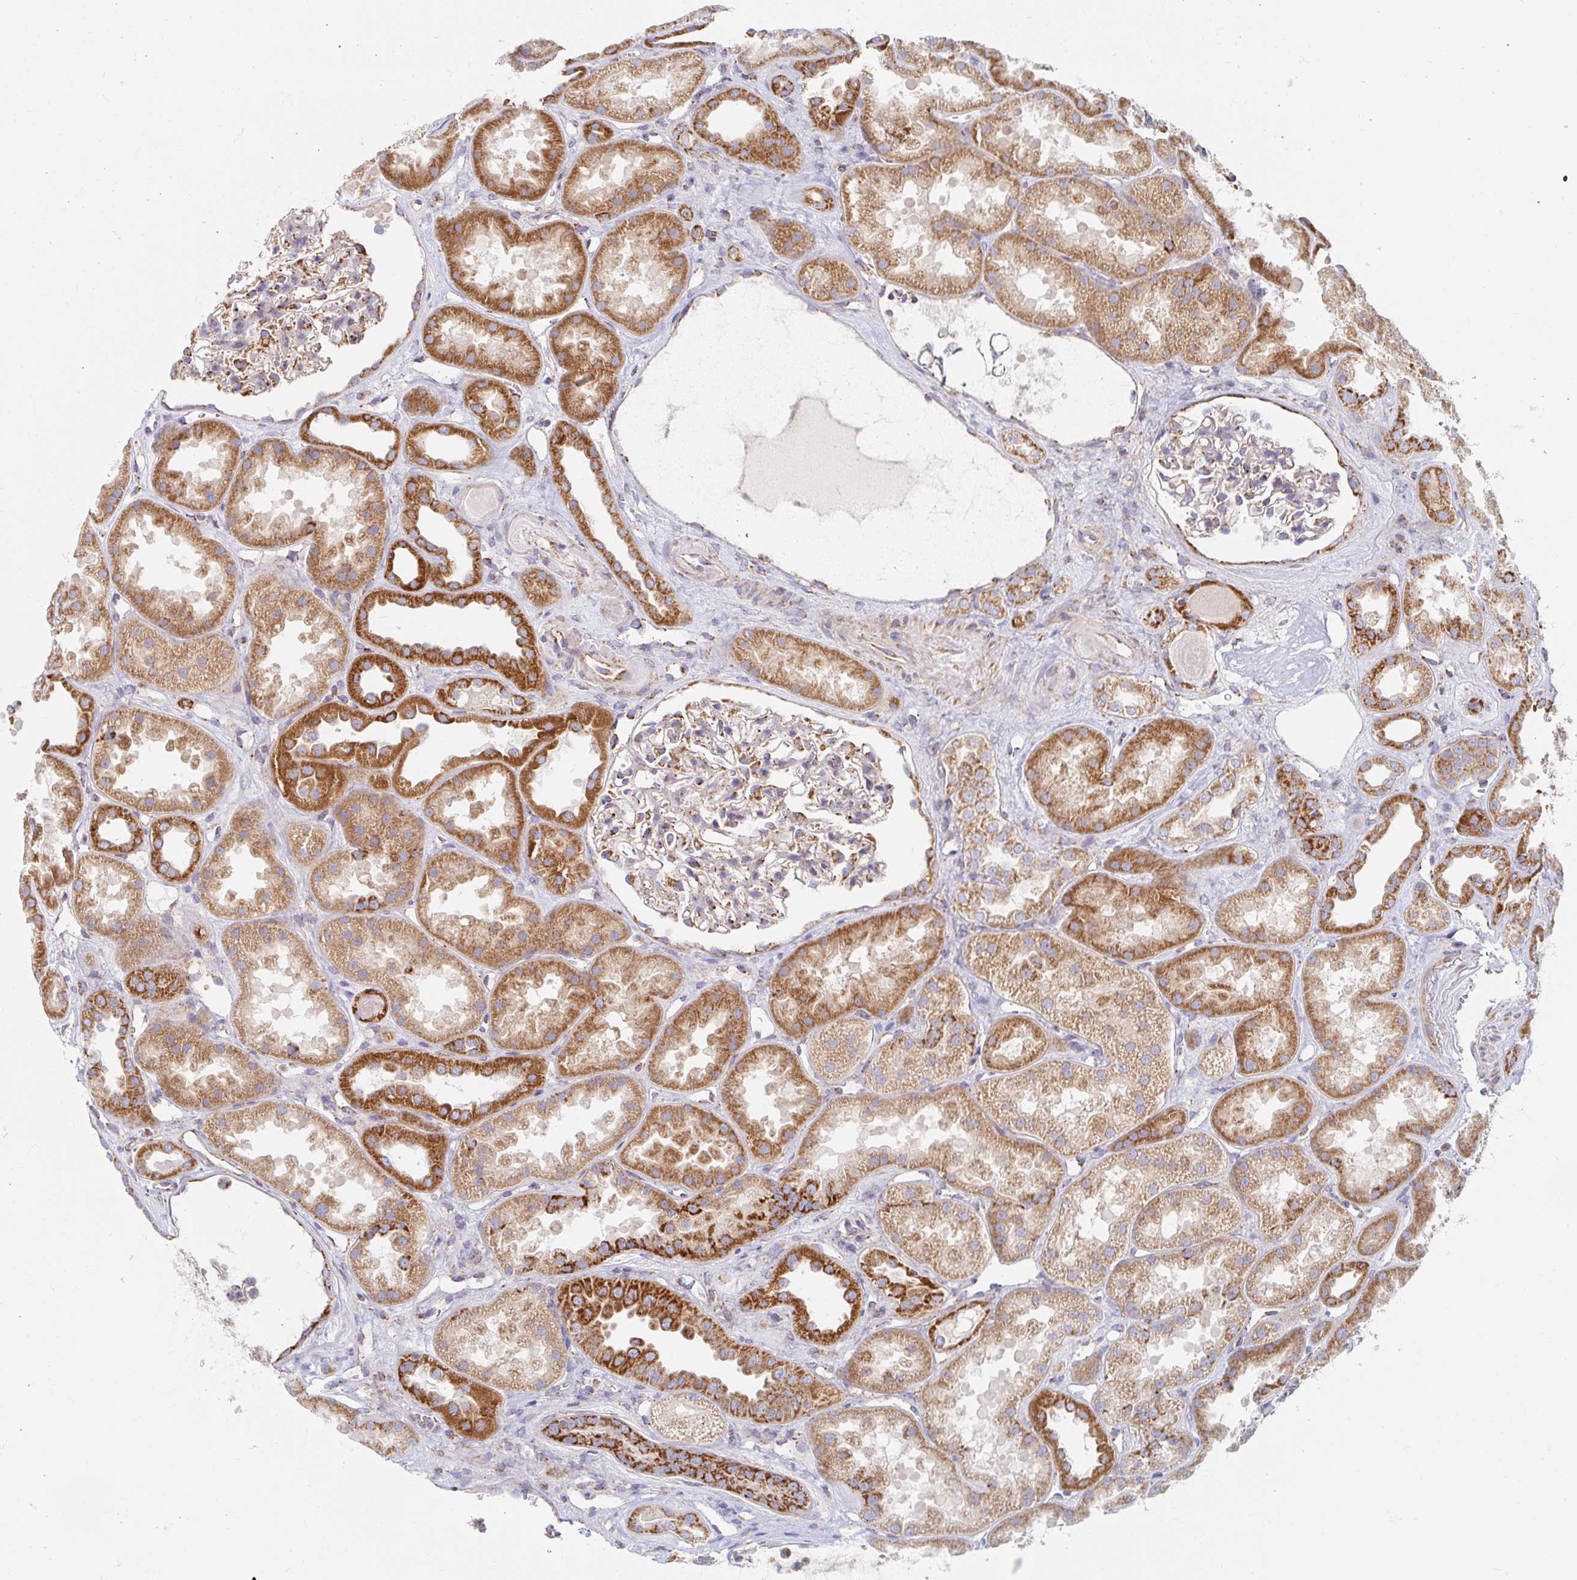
{"staining": {"intensity": "moderate", "quantity": "25%-75%", "location": "cytoplasmic/membranous"}, "tissue": "kidney", "cell_type": "Cells in glomeruli", "image_type": "normal", "snomed": [{"axis": "morphology", "description": "Normal tissue, NOS"}, {"axis": "topography", "description": "Kidney"}], "caption": "Immunohistochemical staining of unremarkable human kidney exhibits medium levels of moderate cytoplasmic/membranous staining in about 25%-75% of cells in glomeruli. (DAB IHC with brightfield microscopy, high magnification).", "gene": "MAVS", "patient": {"sex": "male", "age": 61}}